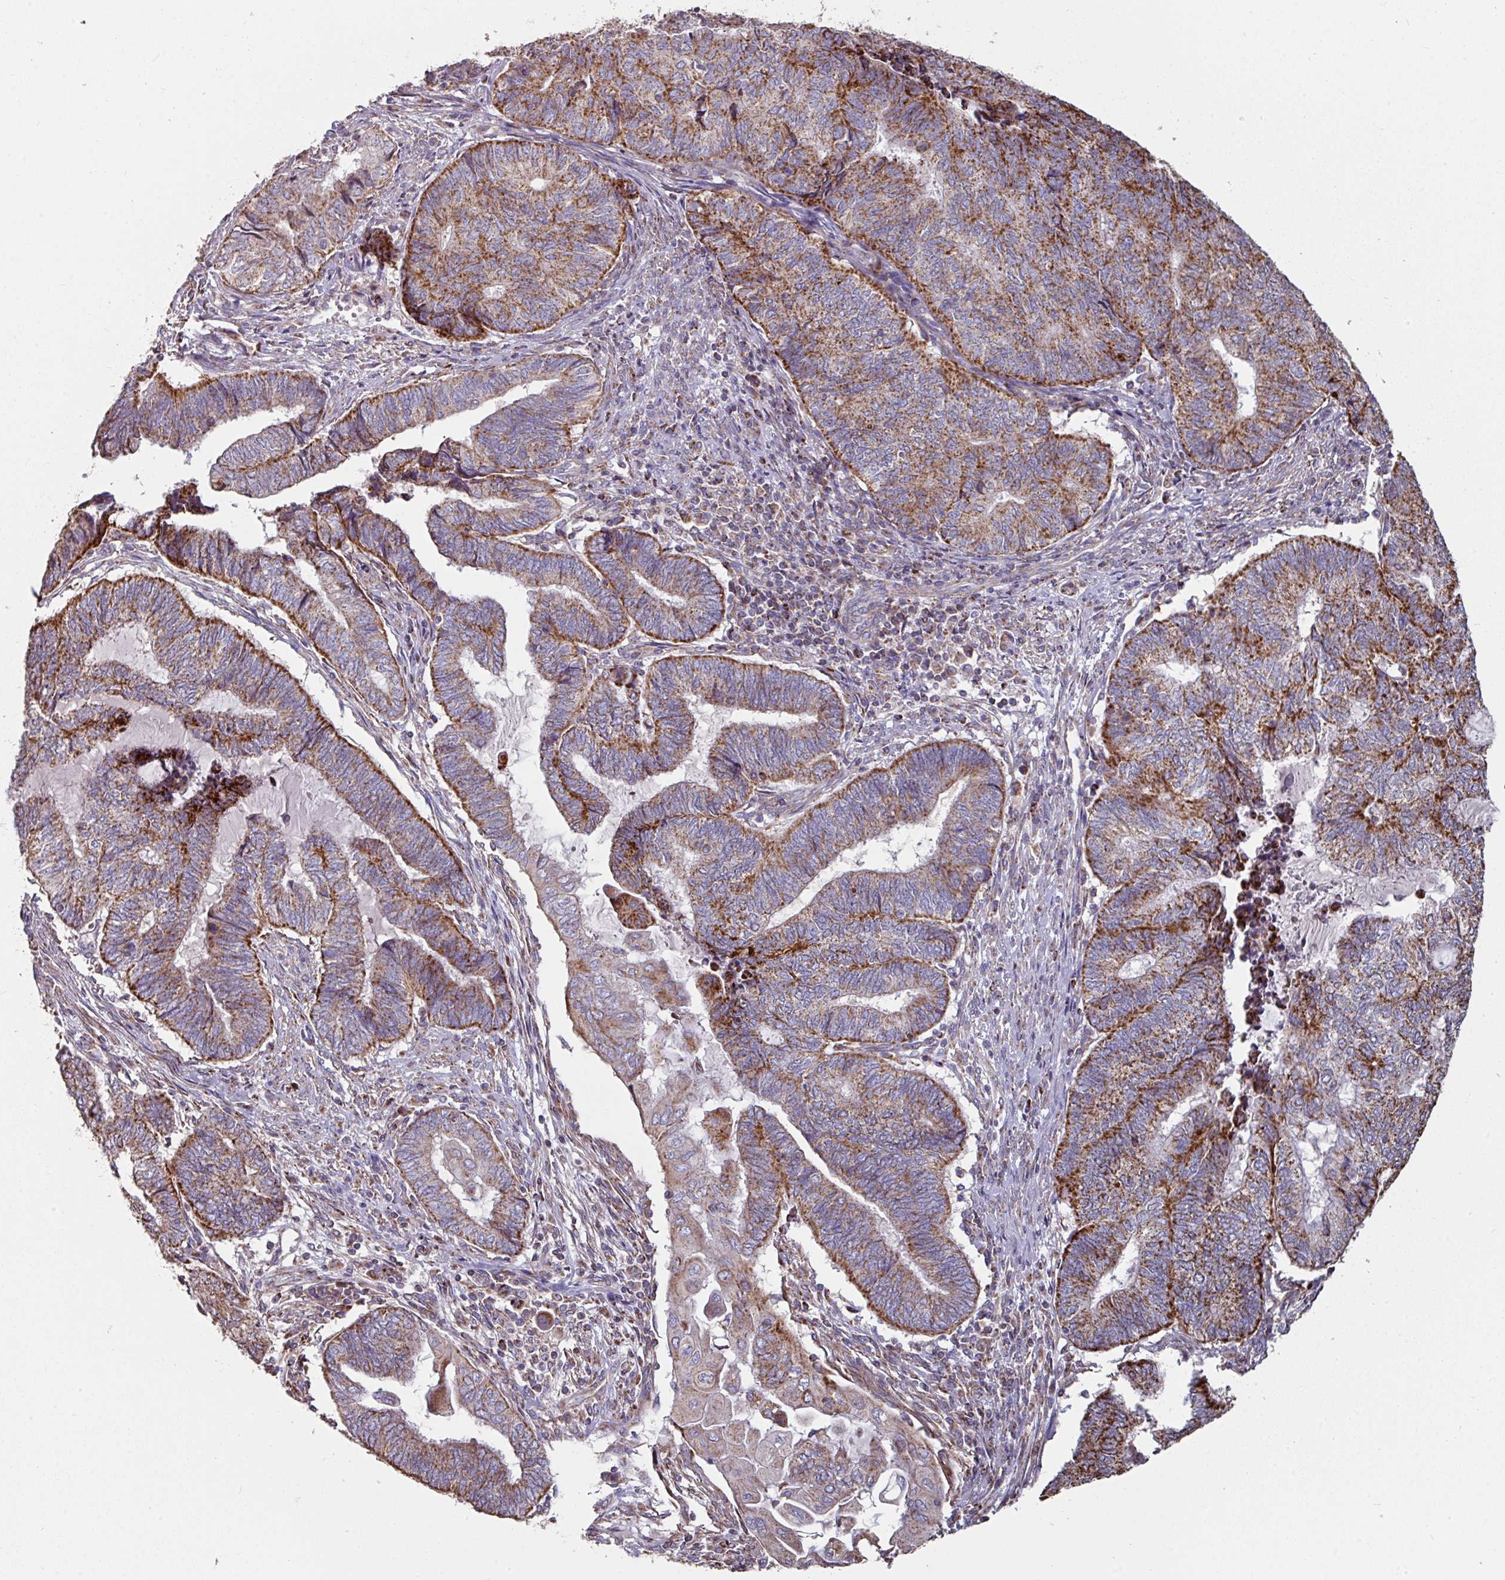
{"staining": {"intensity": "strong", "quantity": "25%-75%", "location": "cytoplasmic/membranous"}, "tissue": "endometrial cancer", "cell_type": "Tumor cells", "image_type": "cancer", "snomed": [{"axis": "morphology", "description": "Adenocarcinoma, NOS"}, {"axis": "topography", "description": "Uterus"}, {"axis": "topography", "description": "Endometrium"}], "caption": "Human endometrial adenocarcinoma stained with a brown dye reveals strong cytoplasmic/membranous positive staining in about 25%-75% of tumor cells.", "gene": "OR2D3", "patient": {"sex": "female", "age": 70}}